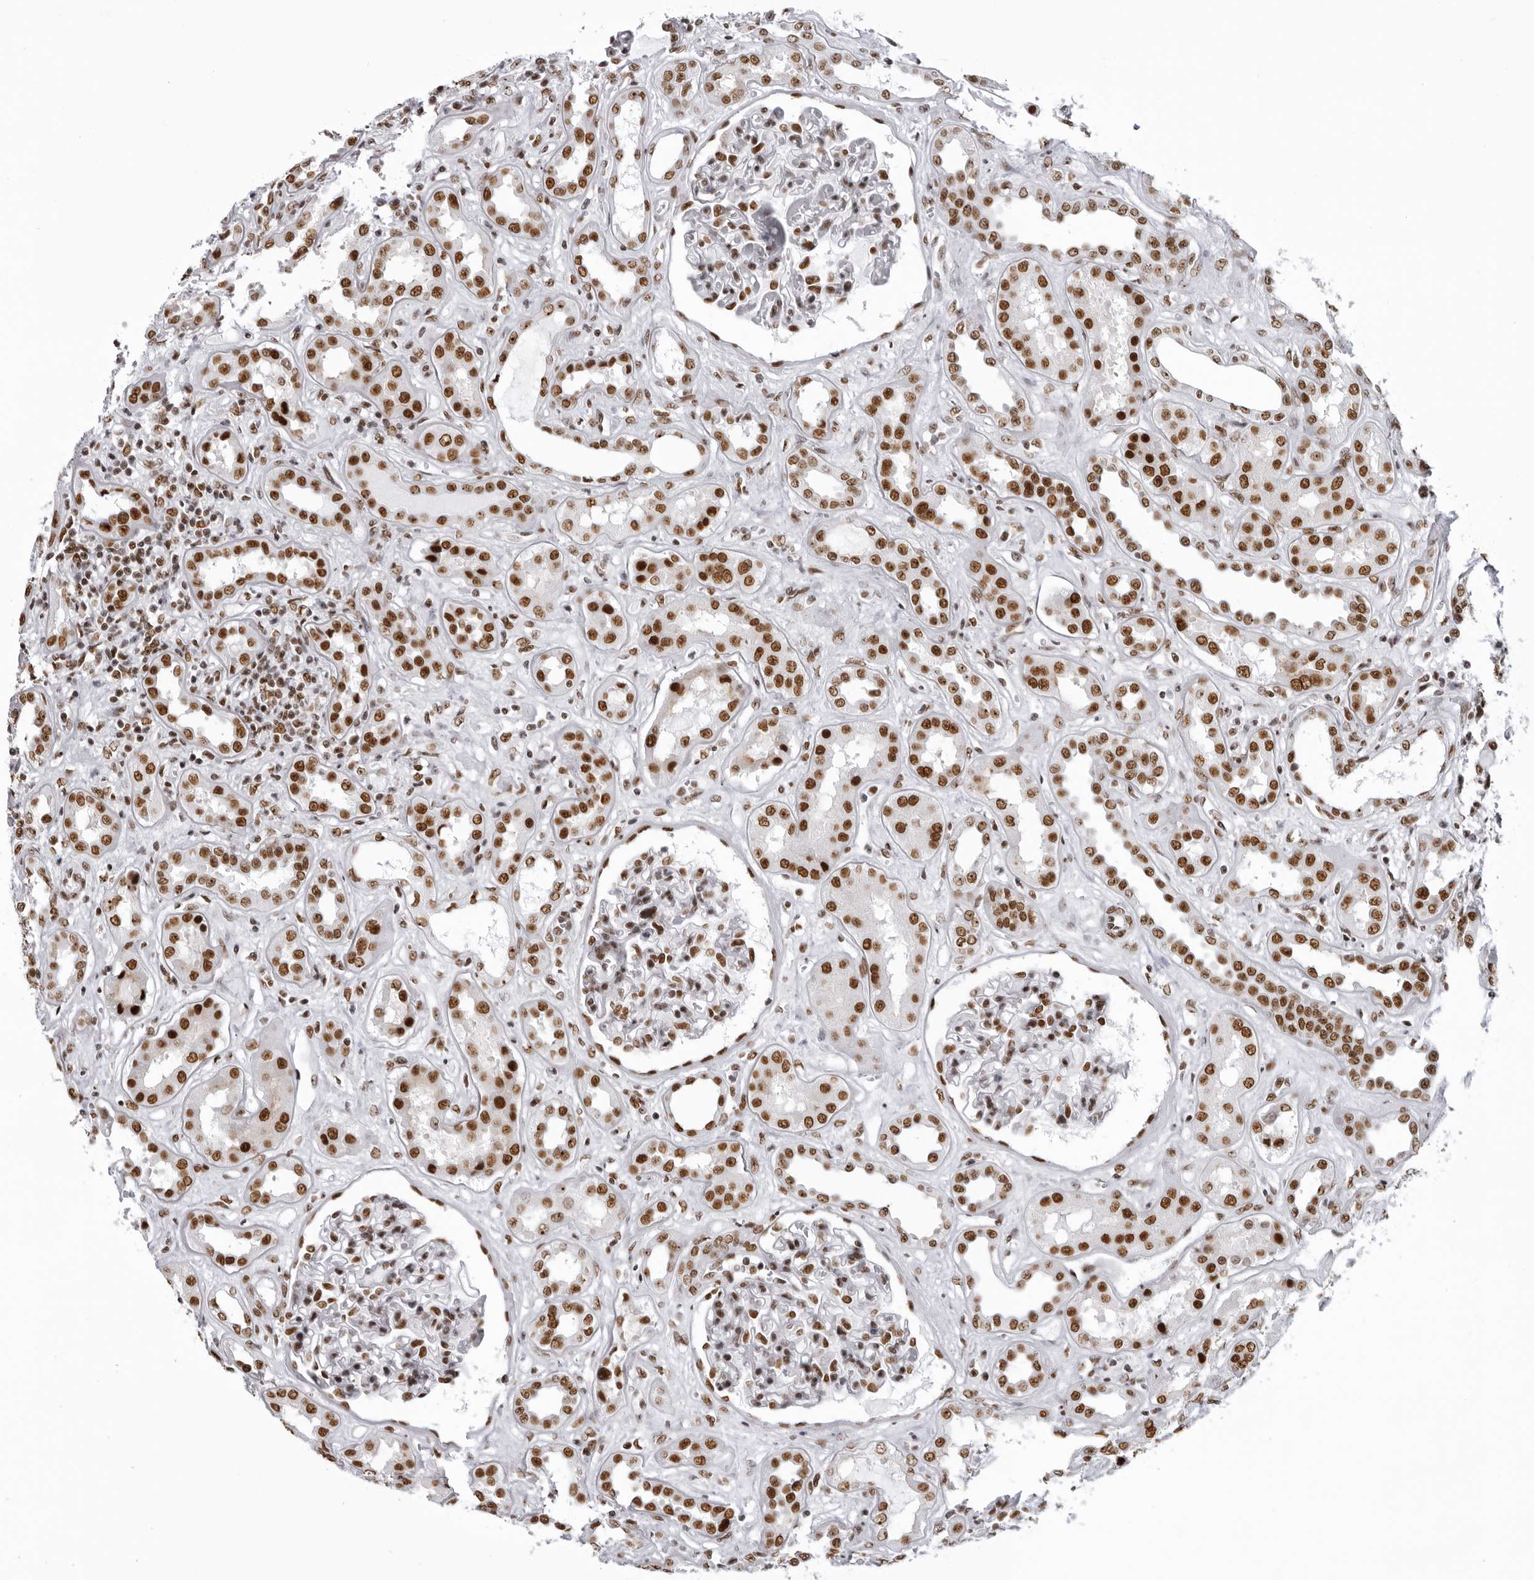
{"staining": {"intensity": "strong", "quantity": "25%-75%", "location": "nuclear"}, "tissue": "kidney", "cell_type": "Cells in glomeruli", "image_type": "normal", "snomed": [{"axis": "morphology", "description": "Normal tissue, NOS"}, {"axis": "topography", "description": "Kidney"}], "caption": "An immunohistochemistry (IHC) image of unremarkable tissue is shown. Protein staining in brown shows strong nuclear positivity in kidney within cells in glomeruli.", "gene": "DHX9", "patient": {"sex": "male", "age": 59}}